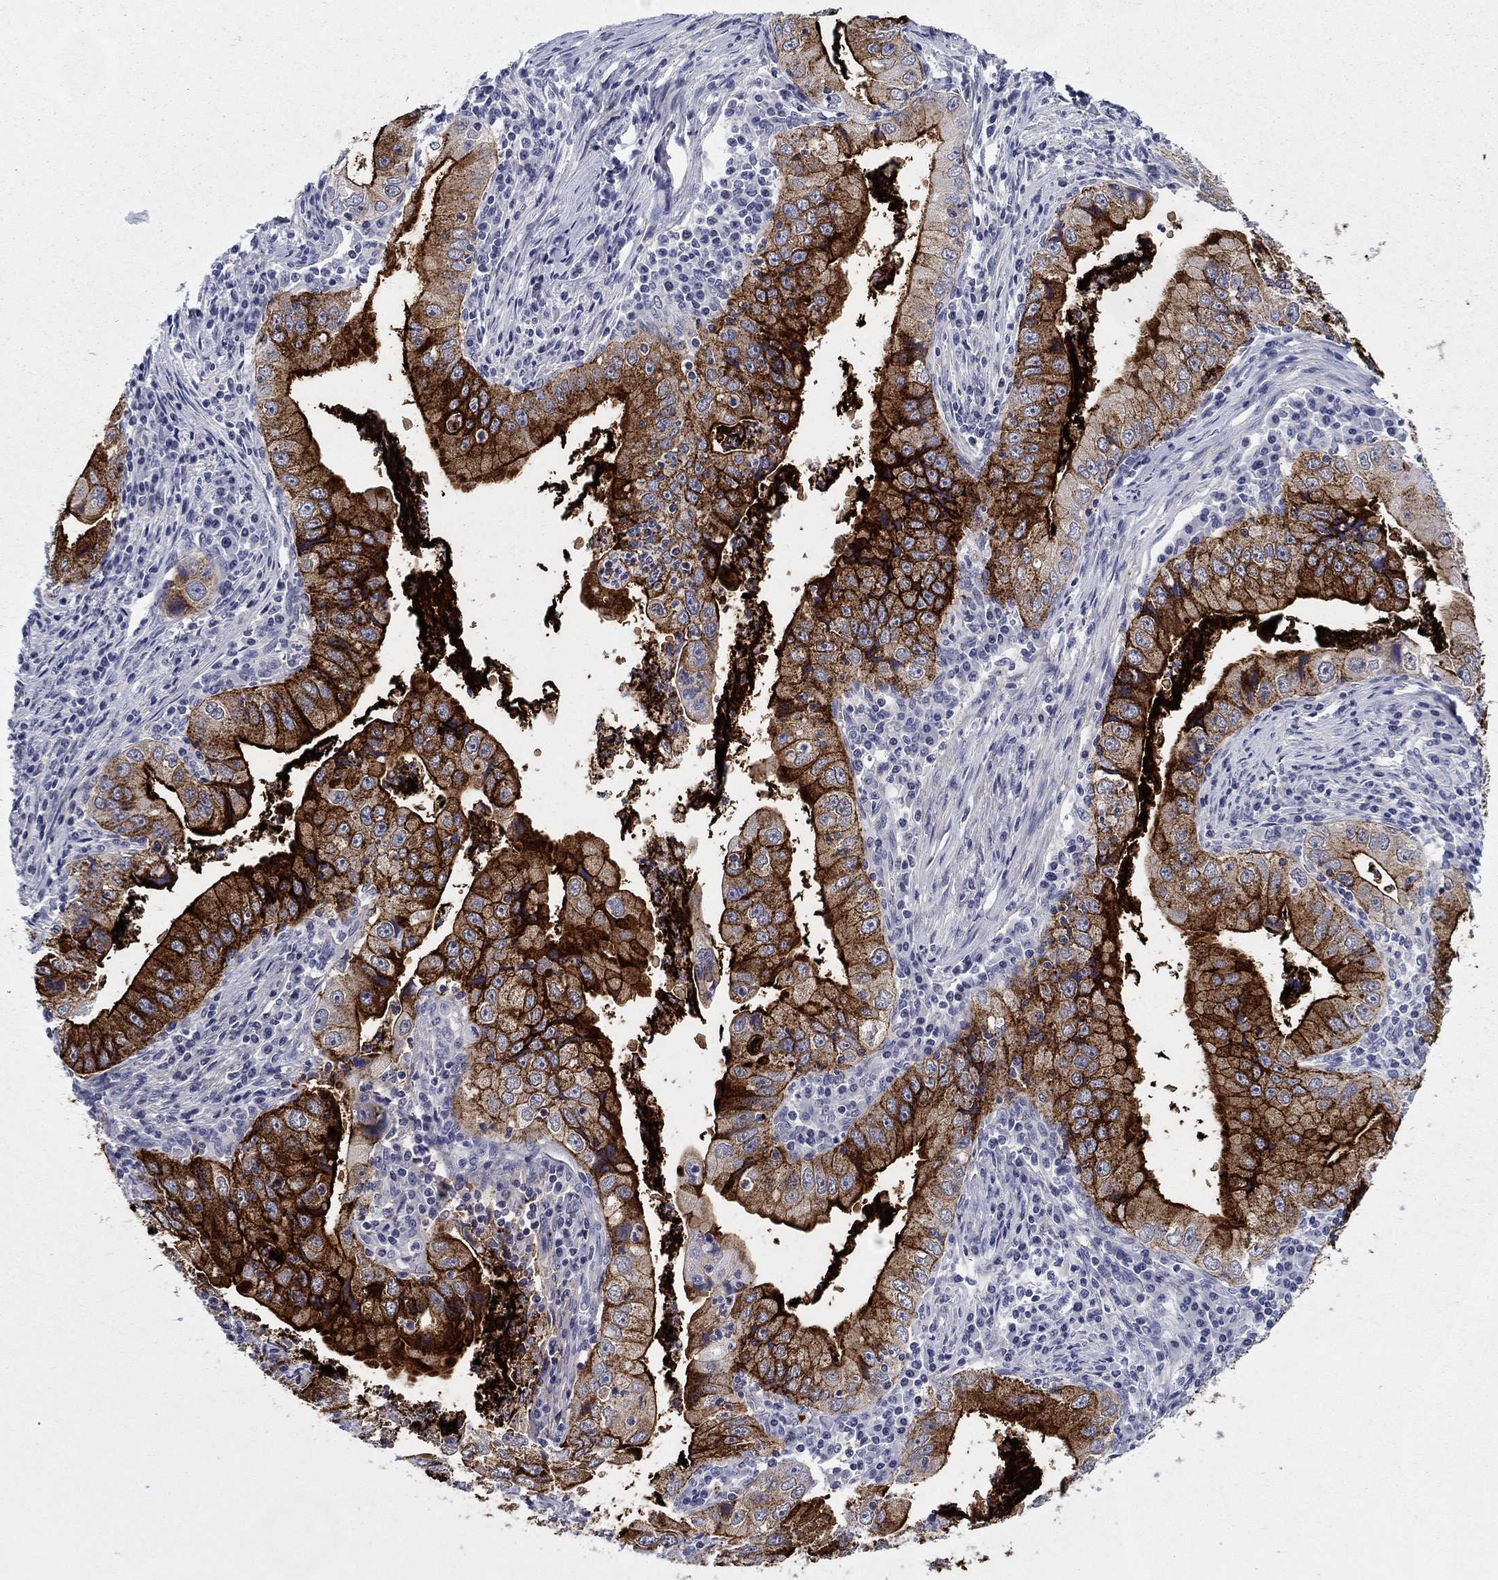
{"staining": {"intensity": "strong", "quantity": ">75%", "location": "cytoplasmic/membranous"}, "tissue": "stomach cancer", "cell_type": "Tumor cells", "image_type": "cancer", "snomed": [{"axis": "morphology", "description": "Adenocarcinoma, NOS"}, {"axis": "topography", "description": "Stomach"}], "caption": "Strong cytoplasmic/membranous protein expression is present in approximately >75% of tumor cells in stomach cancer (adenocarcinoma).", "gene": "C4orf19", "patient": {"sex": "male", "age": 76}}